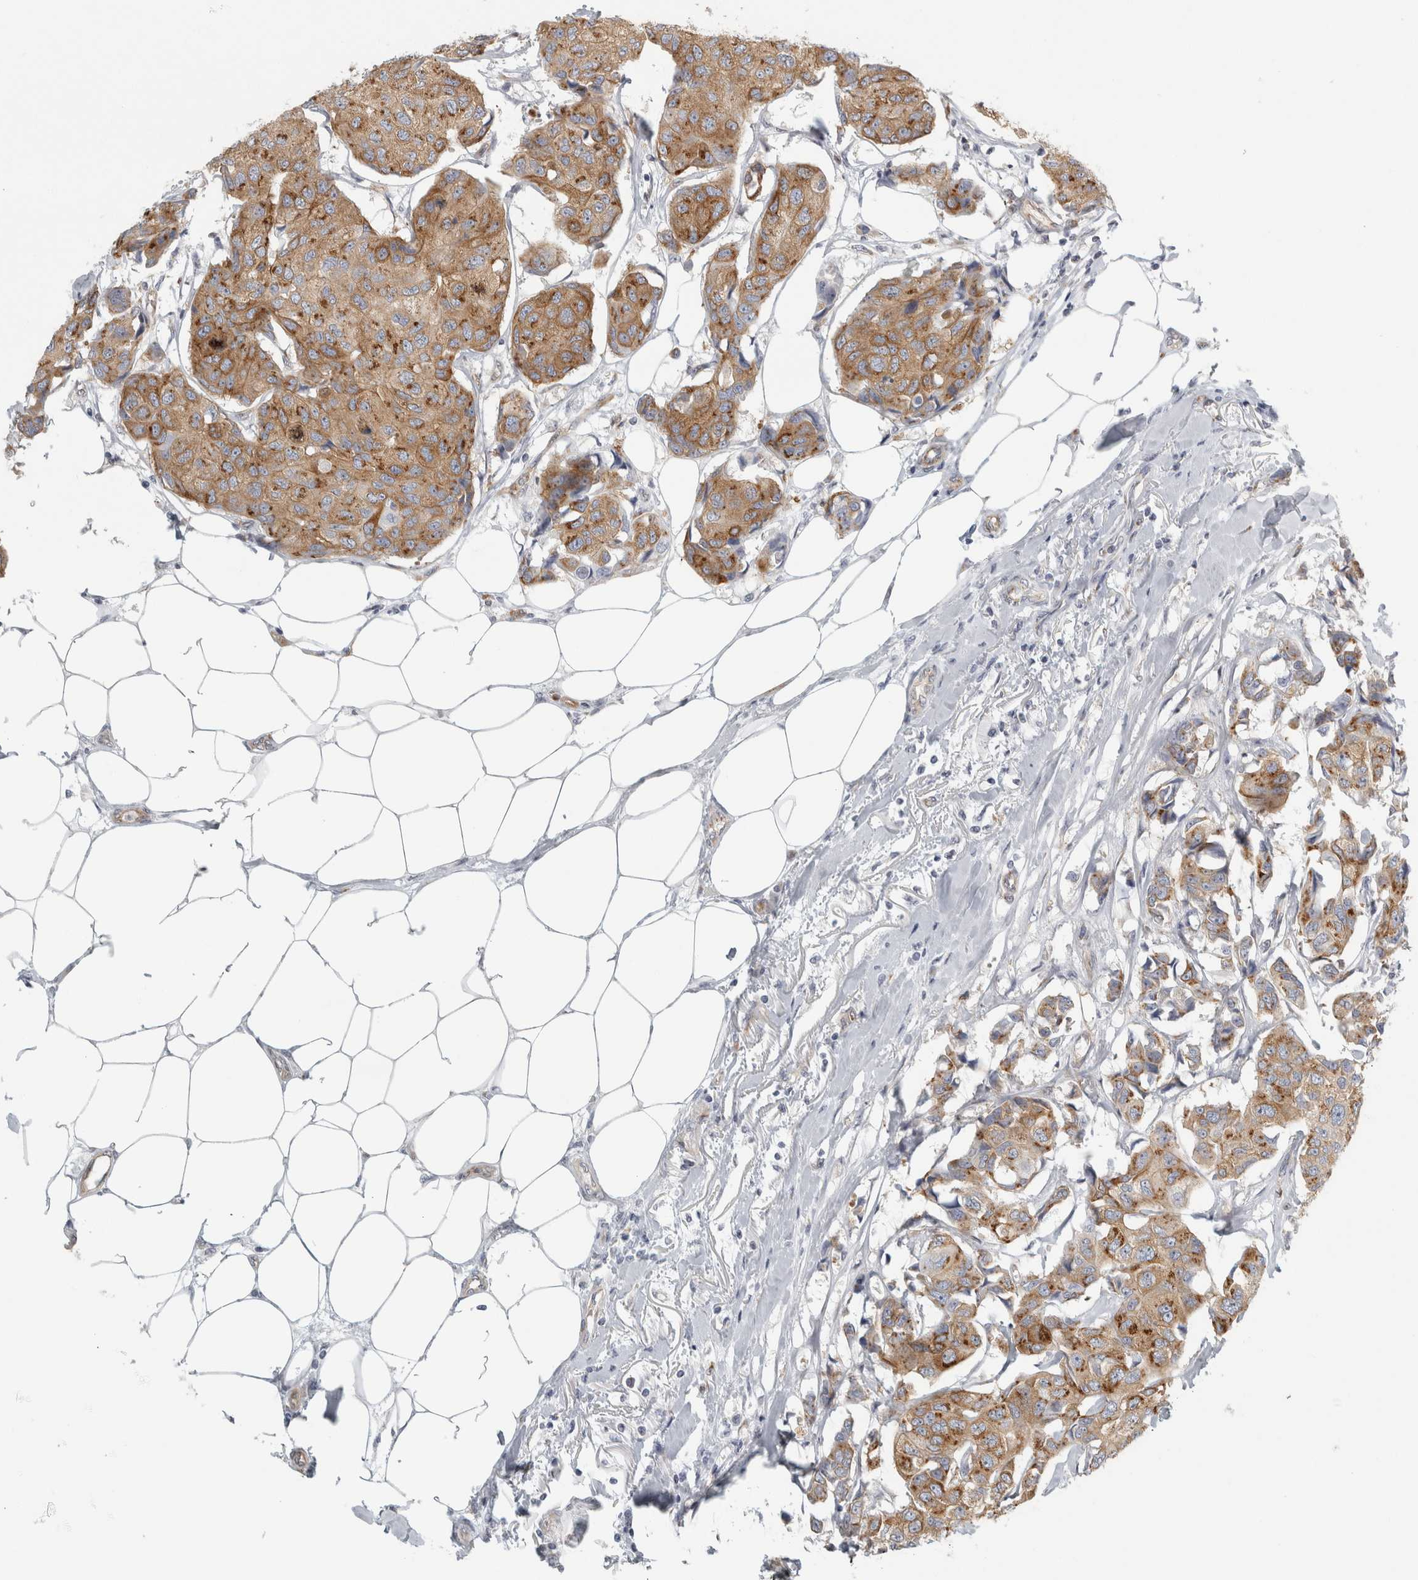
{"staining": {"intensity": "moderate", "quantity": ">75%", "location": "cytoplasmic/membranous"}, "tissue": "breast cancer", "cell_type": "Tumor cells", "image_type": "cancer", "snomed": [{"axis": "morphology", "description": "Duct carcinoma"}, {"axis": "topography", "description": "Breast"}], "caption": "Immunohistochemistry (IHC) image of breast invasive ductal carcinoma stained for a protein (brown), which reveals medium levels of moderate cytoplasmic/membranous staining in approximately >75% of tumor cells.", "gene": "PEX6", "patient": {"sex": "female", "age": 80}}